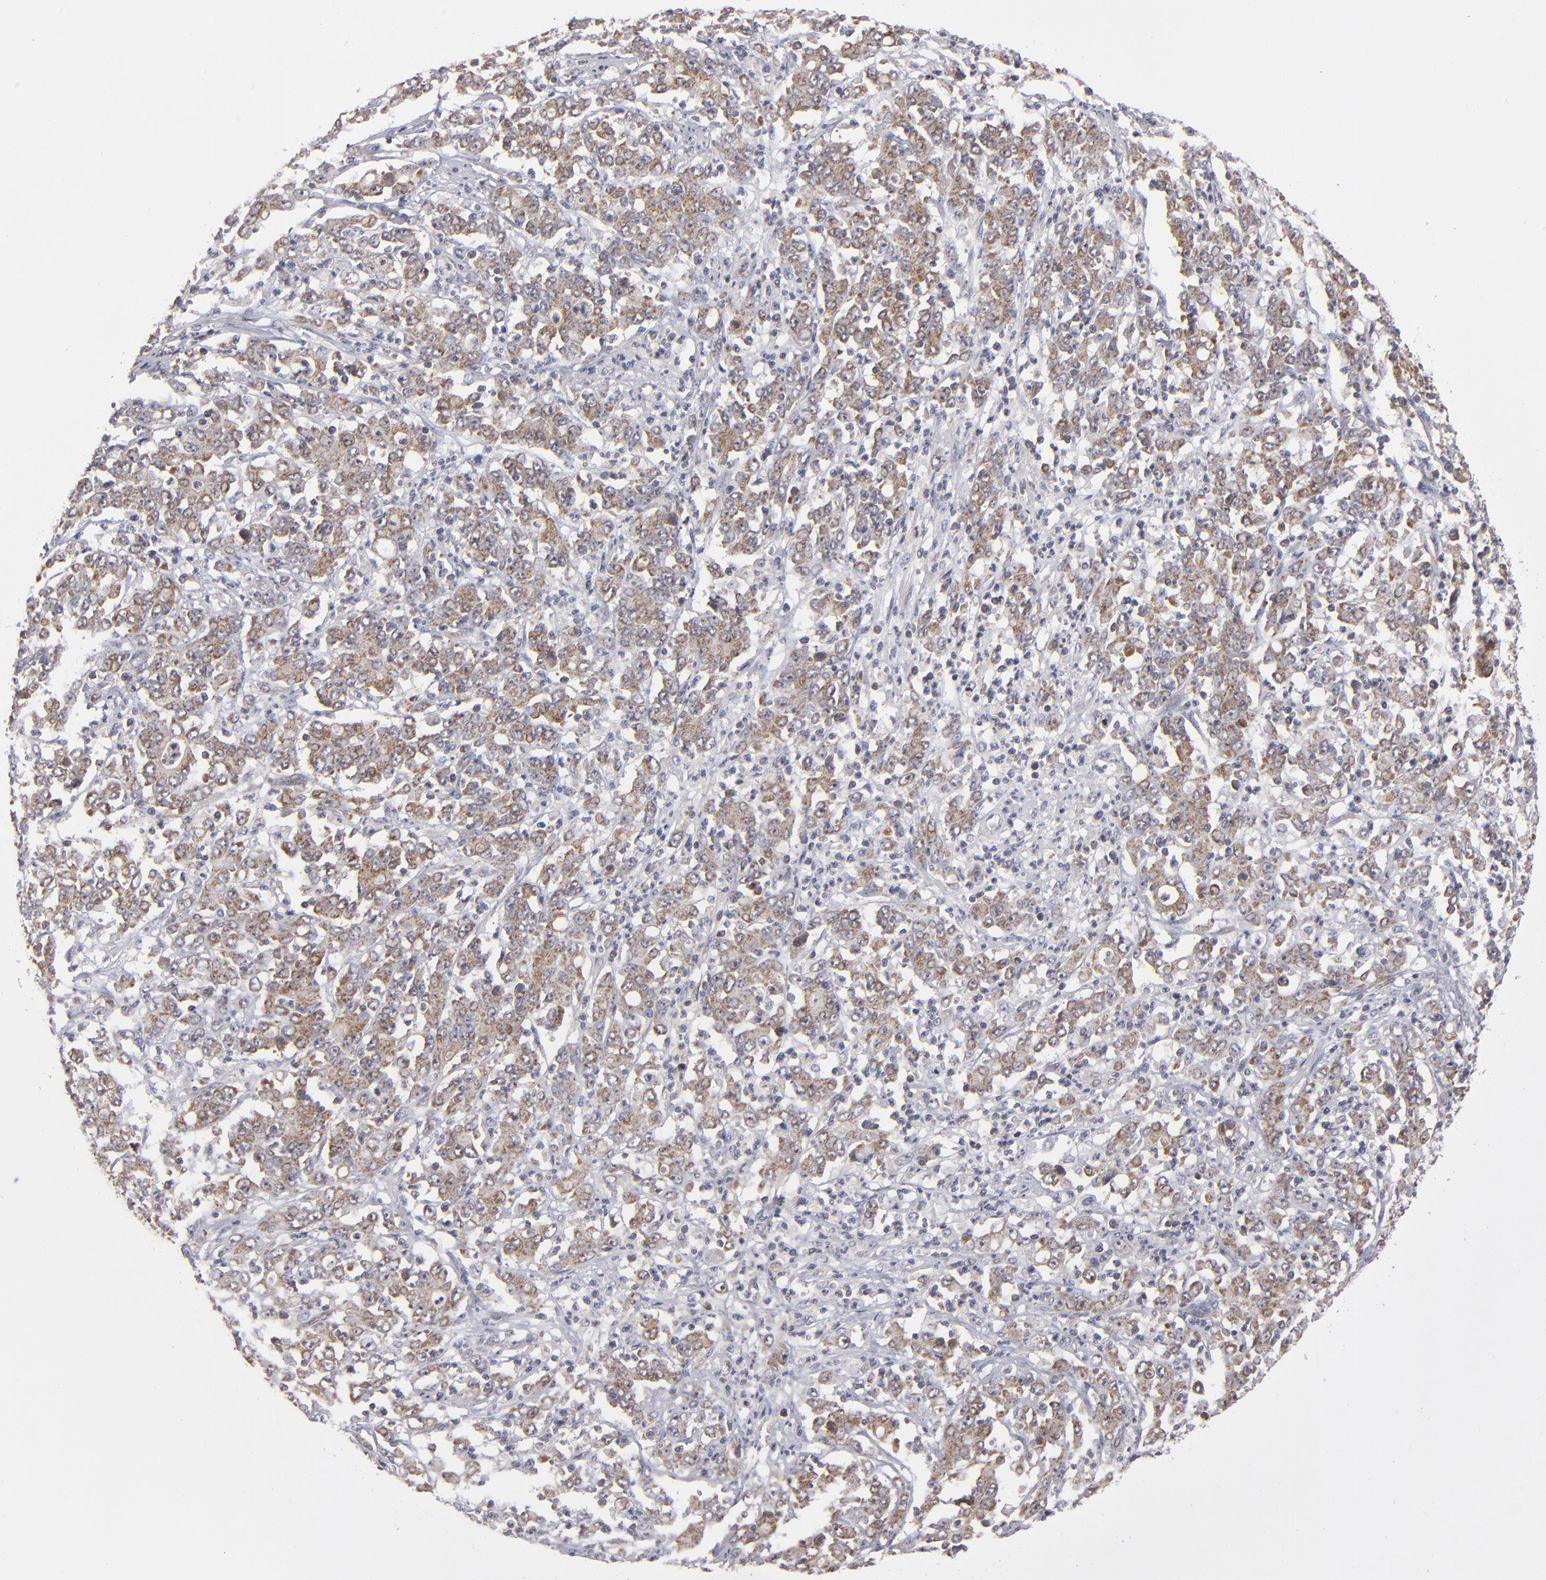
{"staining": {"intensity": "weak", "quantity": "25%-75%", "location": "cytoplasmic/membranous"}, "tissue": "stomach cancer", "cell_type": "Tumor cells", "image_type": "cancer", "snomed": [{"axis": "morphology", "description": "Adenocarcinoma, NOS"}, {"axis": "topography", "description": "Stomach, lower"}], "caption": "A high-resolution image shows immunohistochemistry (IHC) staining of stomach cancer, which exhibits weak cytoplasmic/membranous positivity in about 25%-75% of tumor cells. Using DAB (brown) and hematoxylin (blue) stains, captured at high magnification using brightfield microscopy.", "gene": "GLCCI1", "patient": {"sex": "female", "age": 71}}